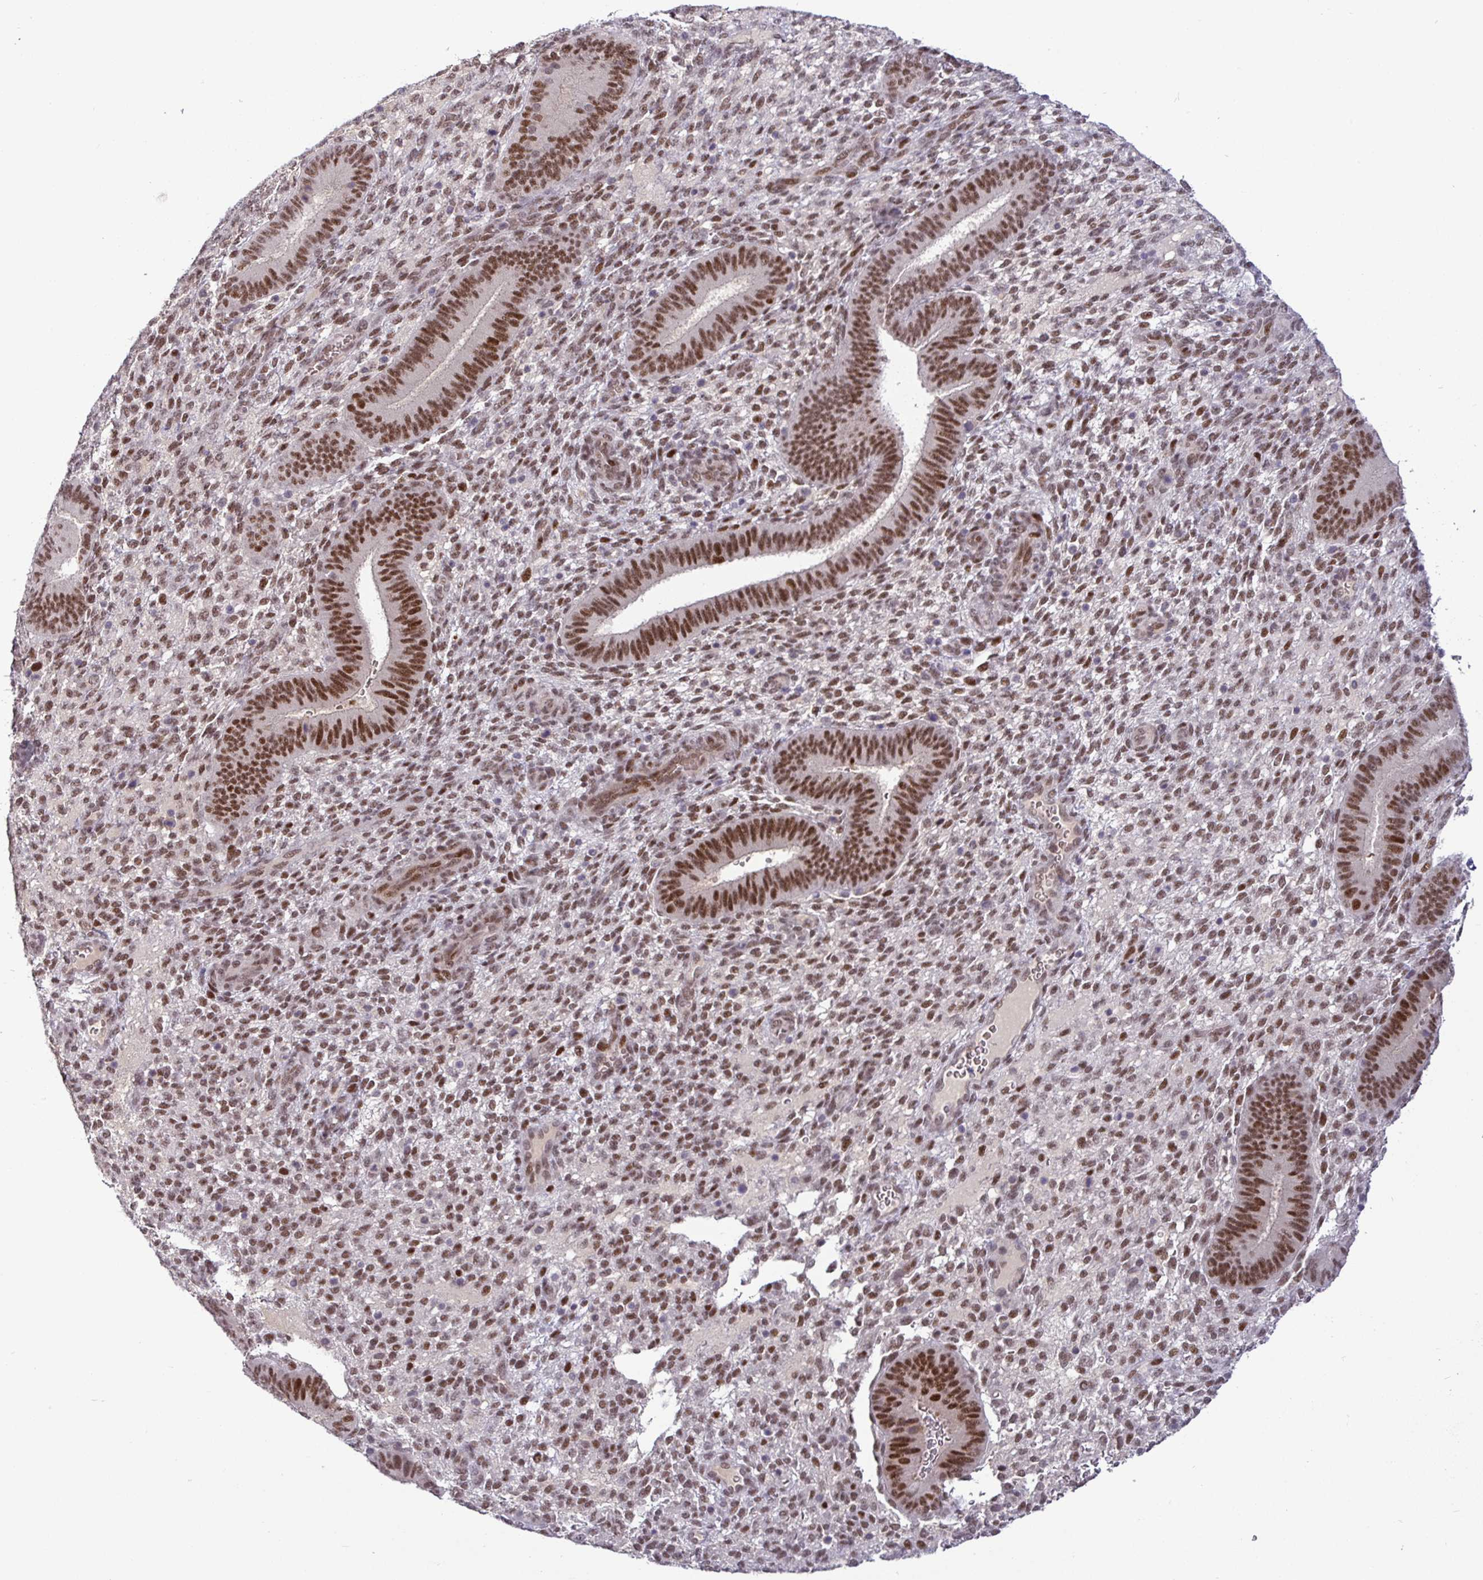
{"staining": {"intensity": "moderate", "quantity": ">75%", "location": "nuclear"}, "tissue": "endometrium", "cell_type": "Cells in endometrial stroma", "image_type": "normal", "snomed": [{"axis": "morphology", "description": "Normal tissue, NOS"}, {"axis": "topography", "description": "Endometrium"}], "caption": "The photomicrograph exhibits a brown stain indicating the presence of a protein in the nuclear of cells in endometrial stroma in endometrium. (brown staining indicates protein expression, while blue staining denotes nuclei).", "gene": "NUP188", "patient": {"sex": "female", "age": 39}}